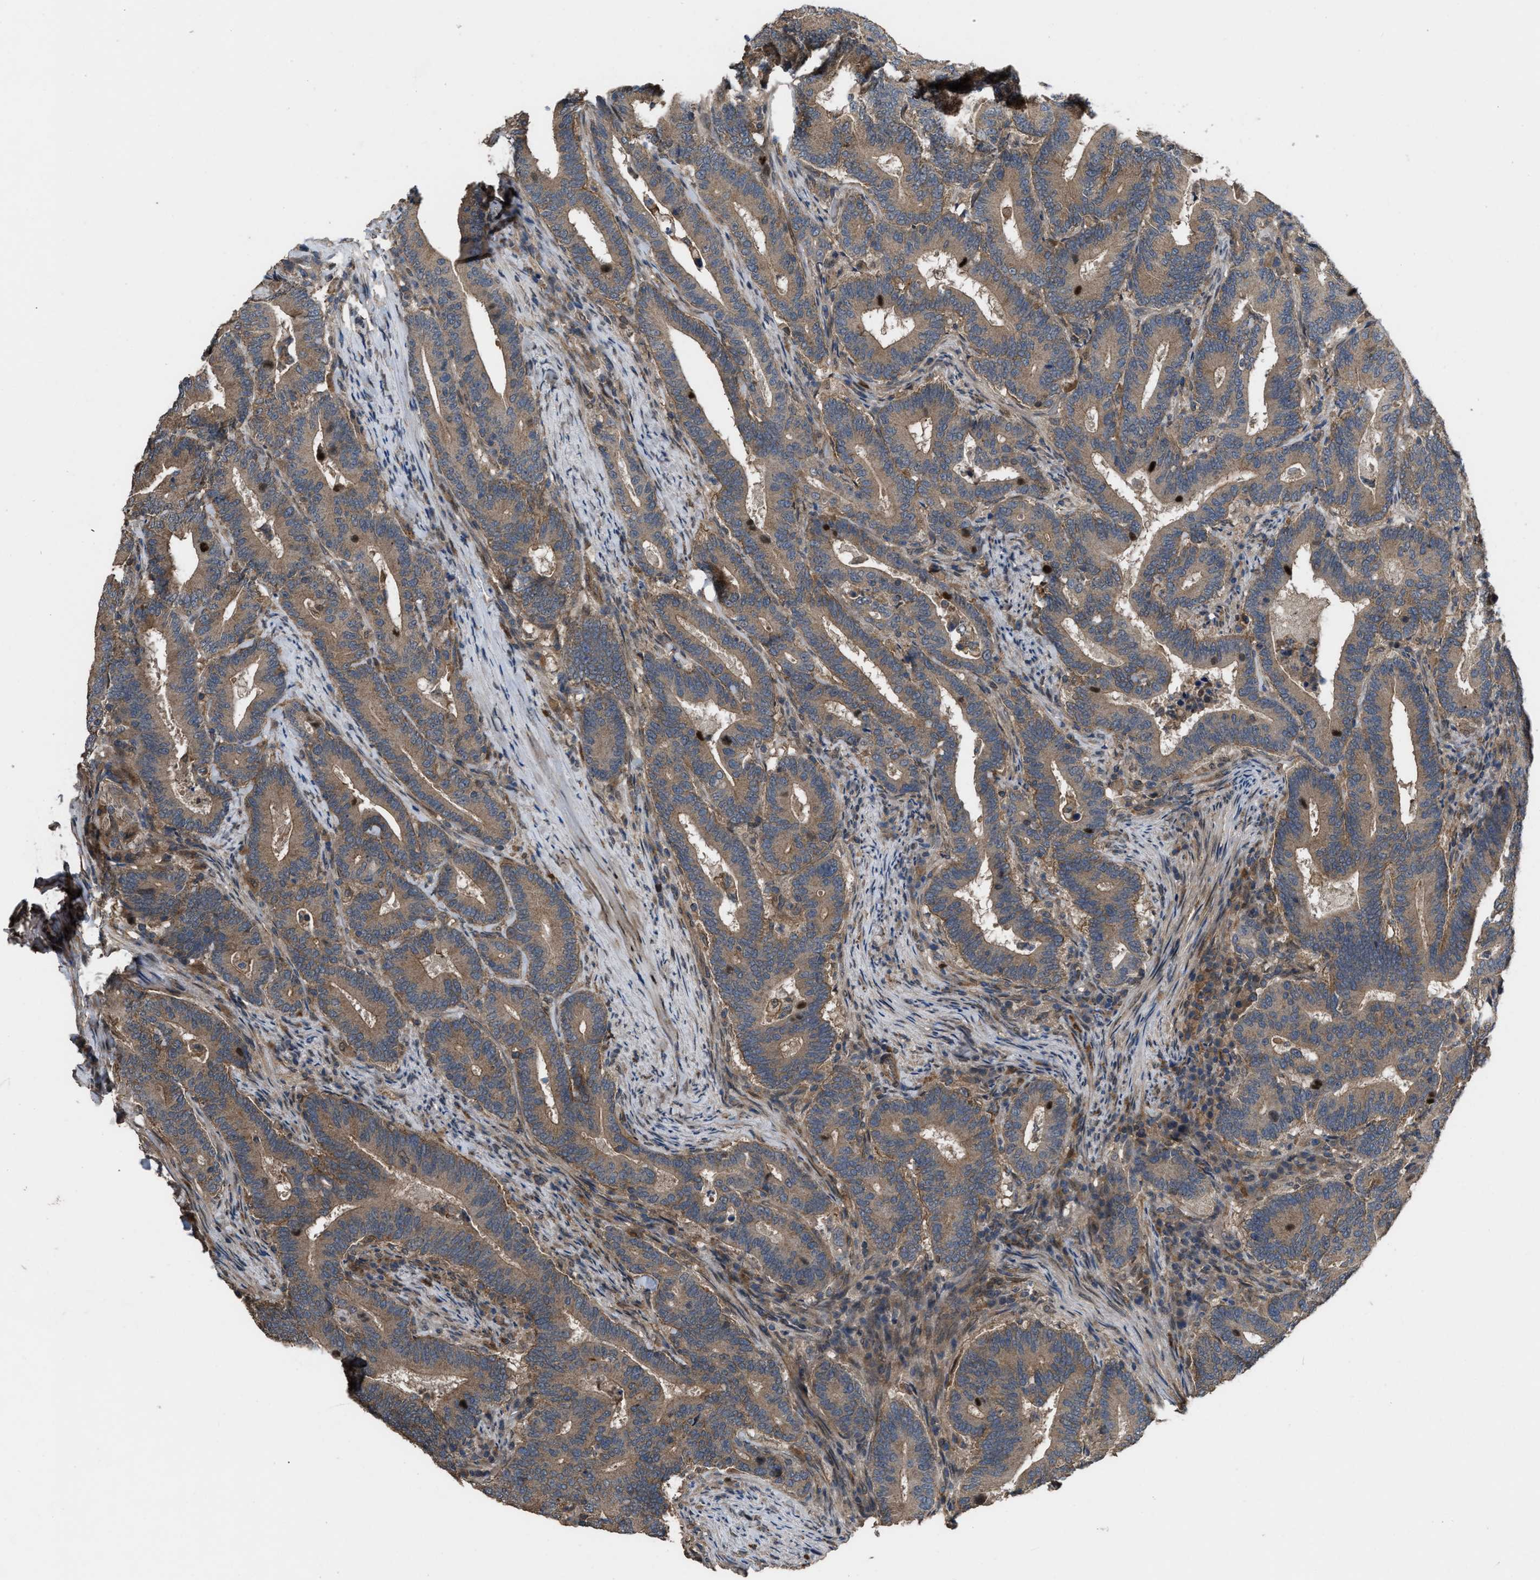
{"staining": {"intensity": "moderate", "quantity": ">75%", "location": "cytoplasmic/membranous"}, "tissue": "colorectal cancer", "cell_type": "Tumor cells", "image_type": "cancer", "snomed": [{"axis": "morphology", "description": "Adenocarcinoma, NOS"}, {"axis": "topography", "description": "Colon"}], "caption": "Protein expression by IHC displays moderate cytoplasmic/membranous expression in approximately >75% of tumor cells in adenocarcinoma (colorectal).", "gene": "UTRN", "patient": {"sex": "female", "age": 66}}